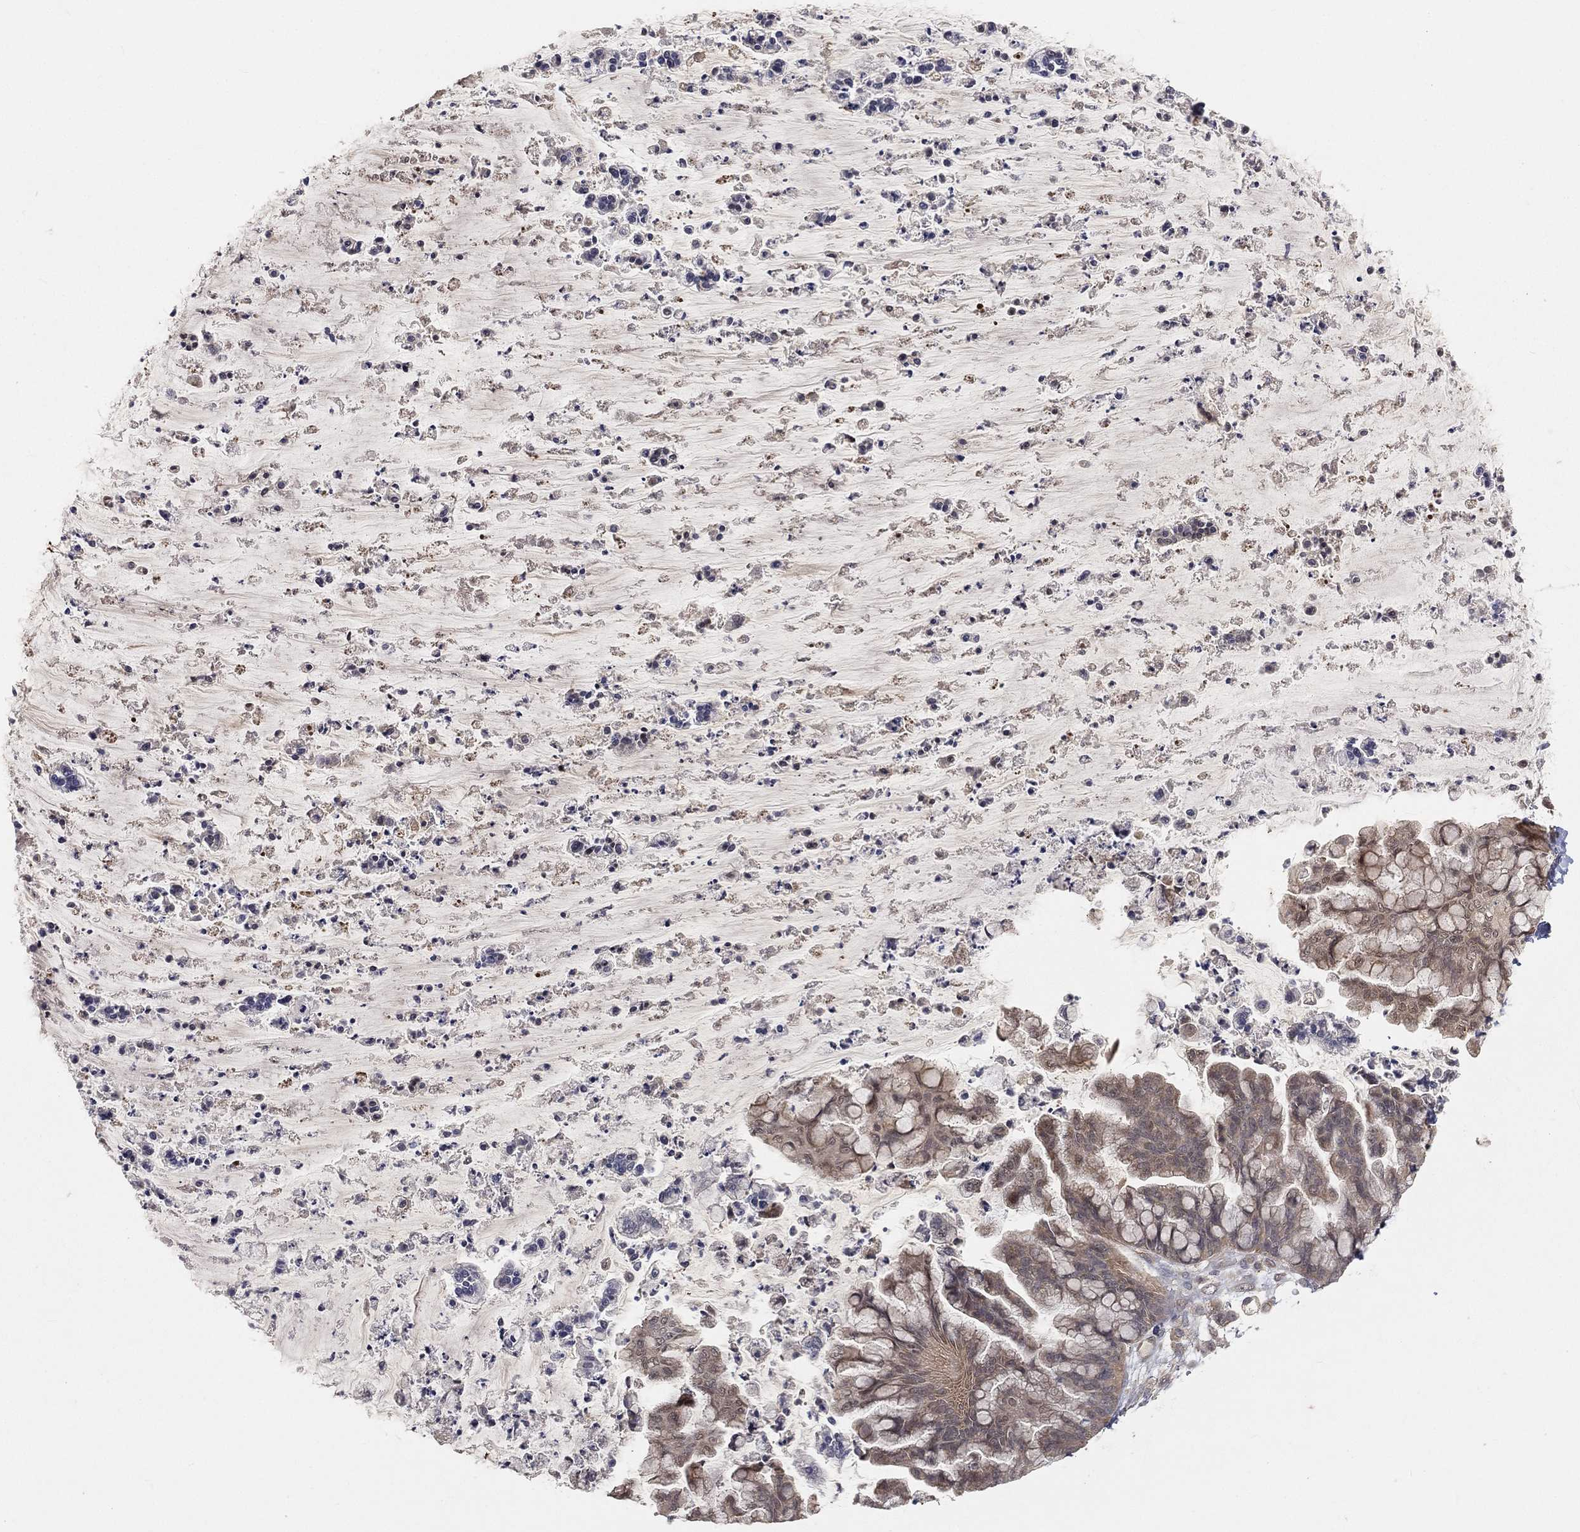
{"staining": {"intensity": "weak", "quantity": ">75%", "location": "cytoplasmic/membranous"}, "tissue": "ovarian cancer", "cell_type": "Tumor cells", "image_type": "cancer", "snomed": [{"axis": "morphology", "description": "Cystadenocarcinoma, mucinous, NOS"}, {"axis": "topography", "description": "Ovary"}], "caption": "IHC staining of ovarian cancer, which exhibits low levels of weak cytoplasmic/membranous positivity in approximately >75% of tumor cells indicating weak cytoplasmic/membranous protein expression. The staining was performed using DAB (brown) for protein detection and nuclei were counterstained in hematoxylin (blue).", "gene": "MAPK1", "patient": {"sex": "female", "age": 67}}